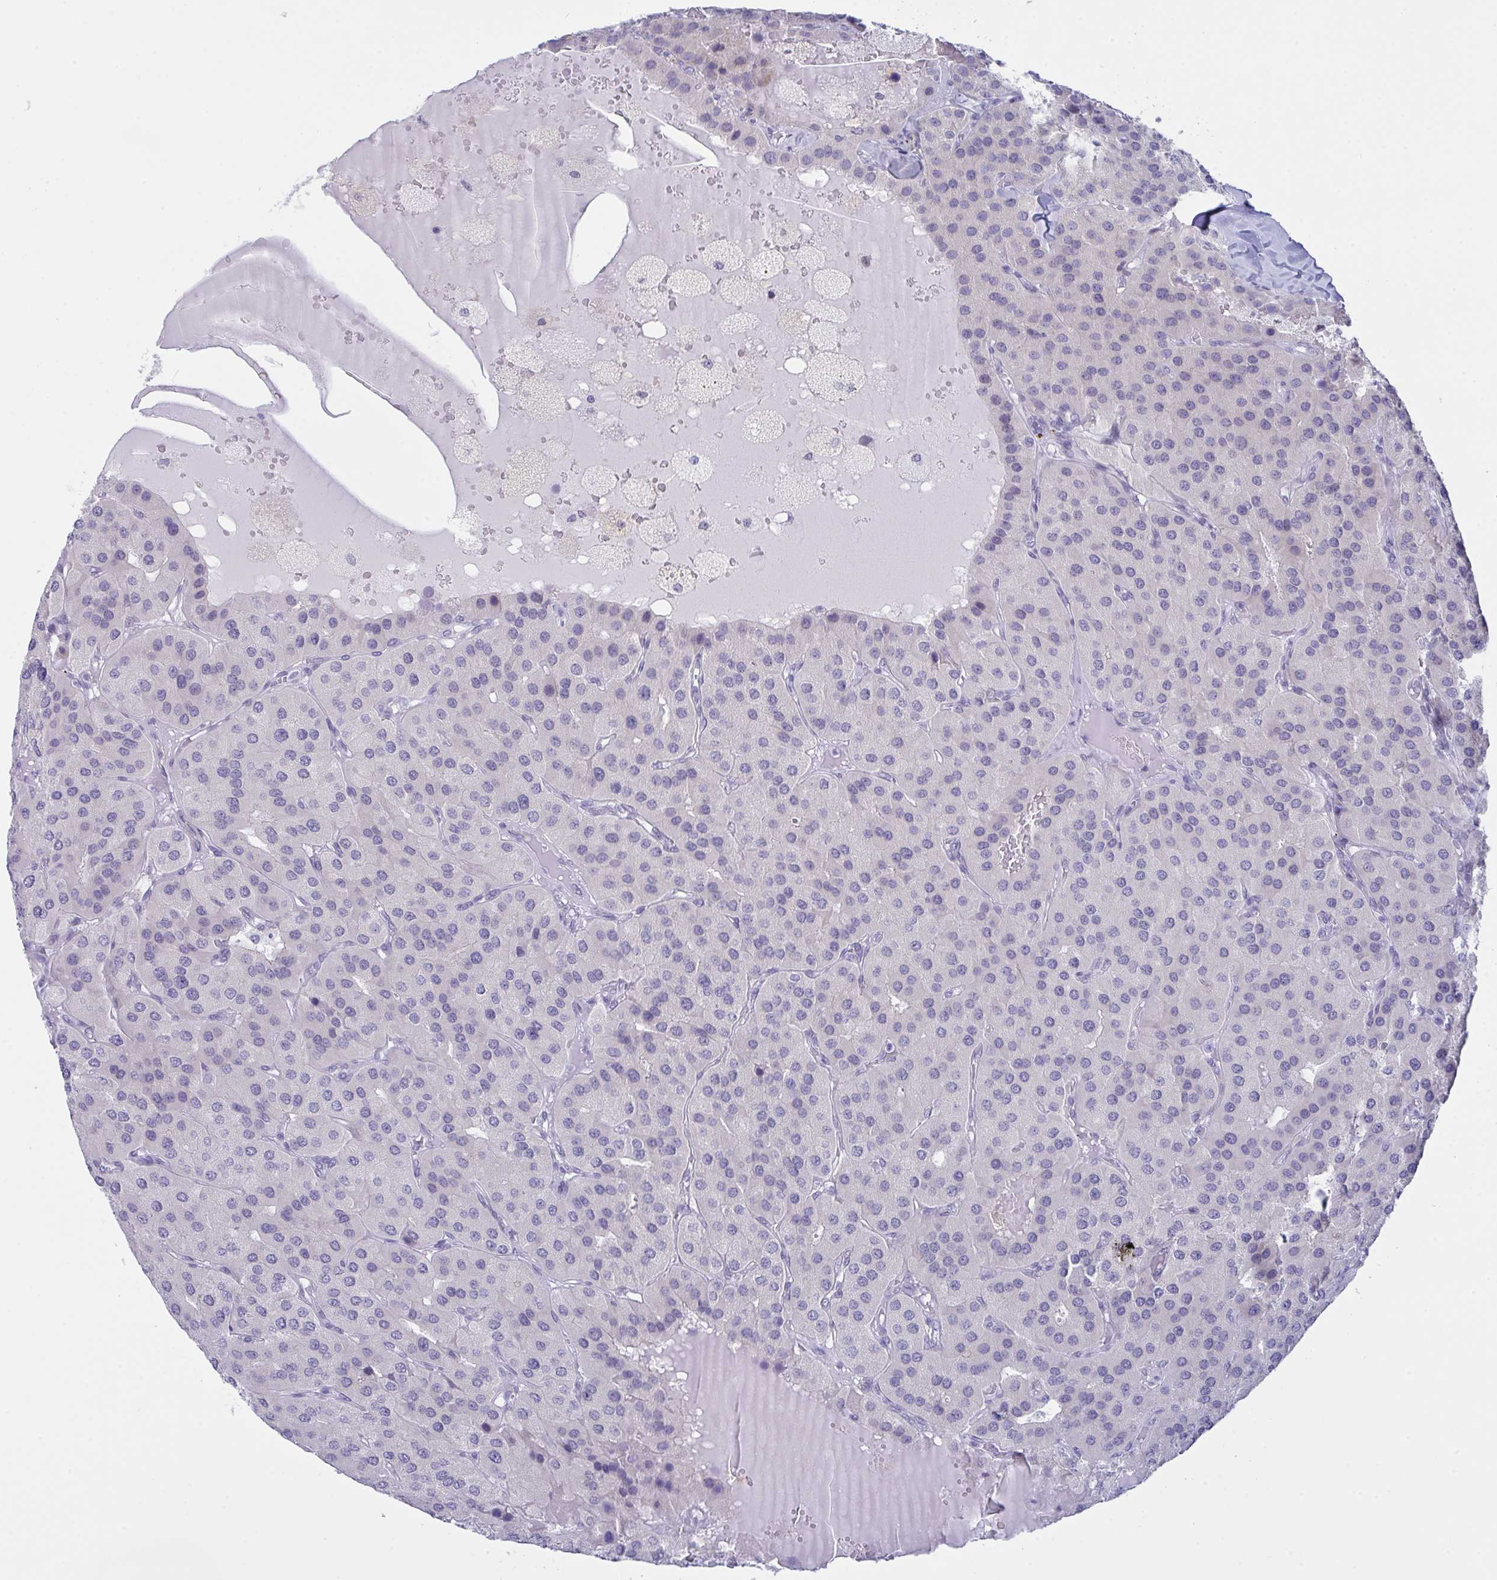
{"staining": {"intensity": "negative", "quantity": "none", "location": "none"}, "tissue": "parathyroid gland", "cell_type": "Glandular cells", "image_type": "normal", "snomed": [{"axis": "morphology", "description": "Normal tissue, NOS"}, {"axis": "morphology", "description": "Adenoma, NOS"}, {"axis": "topography", "description": "Parathyroid gland"}], "caption": "This is an immunohistochemistry micrograph of benign parathyroid gland. There is no expression in glandular cells.", "gene": "FBXL22", "patient": {"sex": "female", "age": 86}}